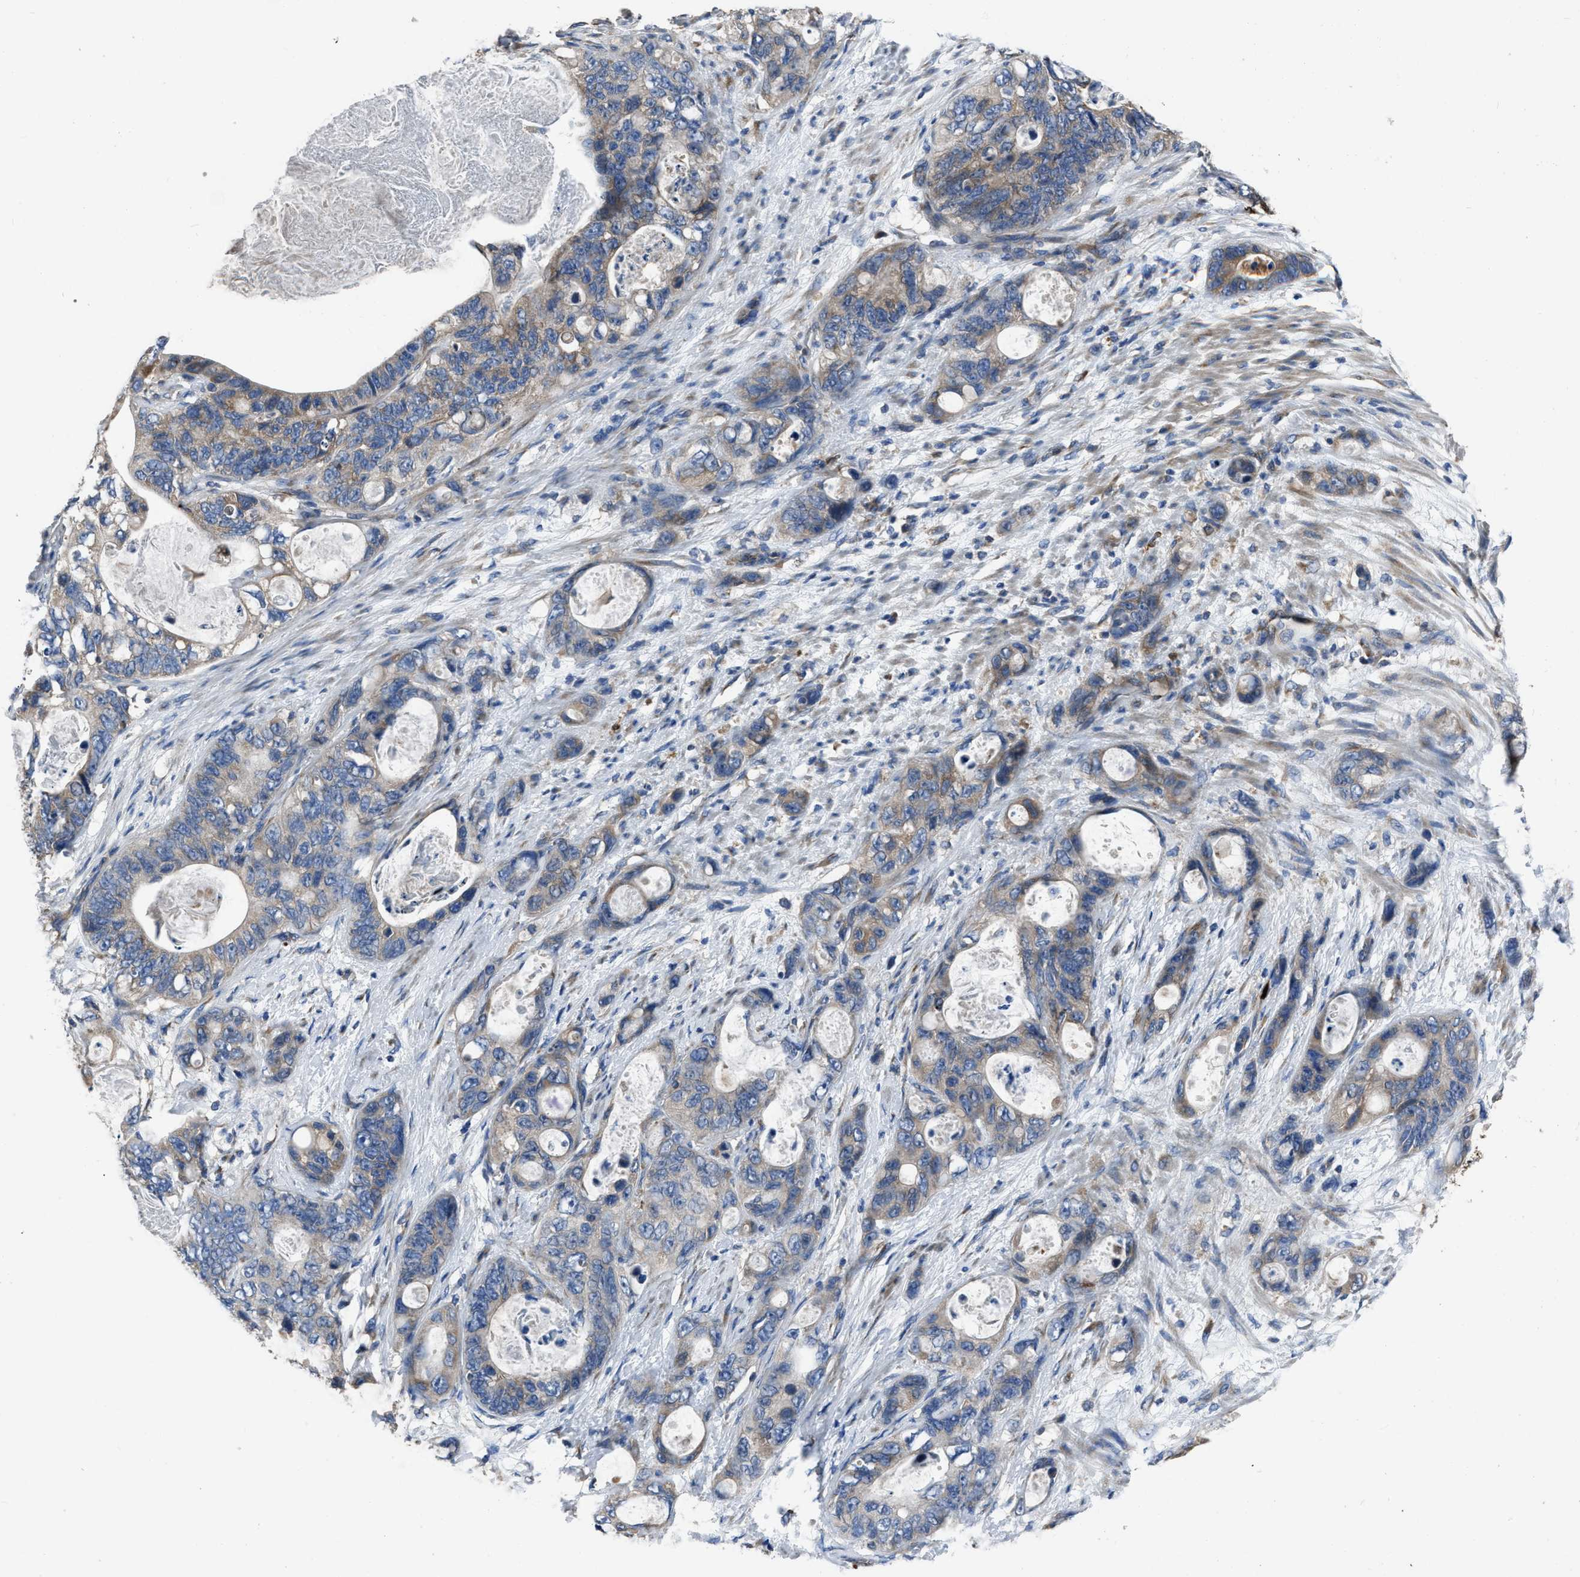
{"staining": {"intensity": "weak", "quantity": ">75%", "location": "cytoplasmic/membranous"}, "tissue": "stomach cancer", "cell_type": "Tumor cells", "image_type": "cancer", "snomed": [{"axis": "morphology", "description": "Normal tissue, NOS"}, {"axis": "morphology", "description": "Adenocarcinoma, NOS"}, {"axis": "topography", "description": "Stomach"}], "caption": "Stomach cancer (adenocarcinoma) stained with a protein marker displays weak staining in tumor cells.", "gene": "ANGPT1", "patient": {"sex": "female", "age": 89}}